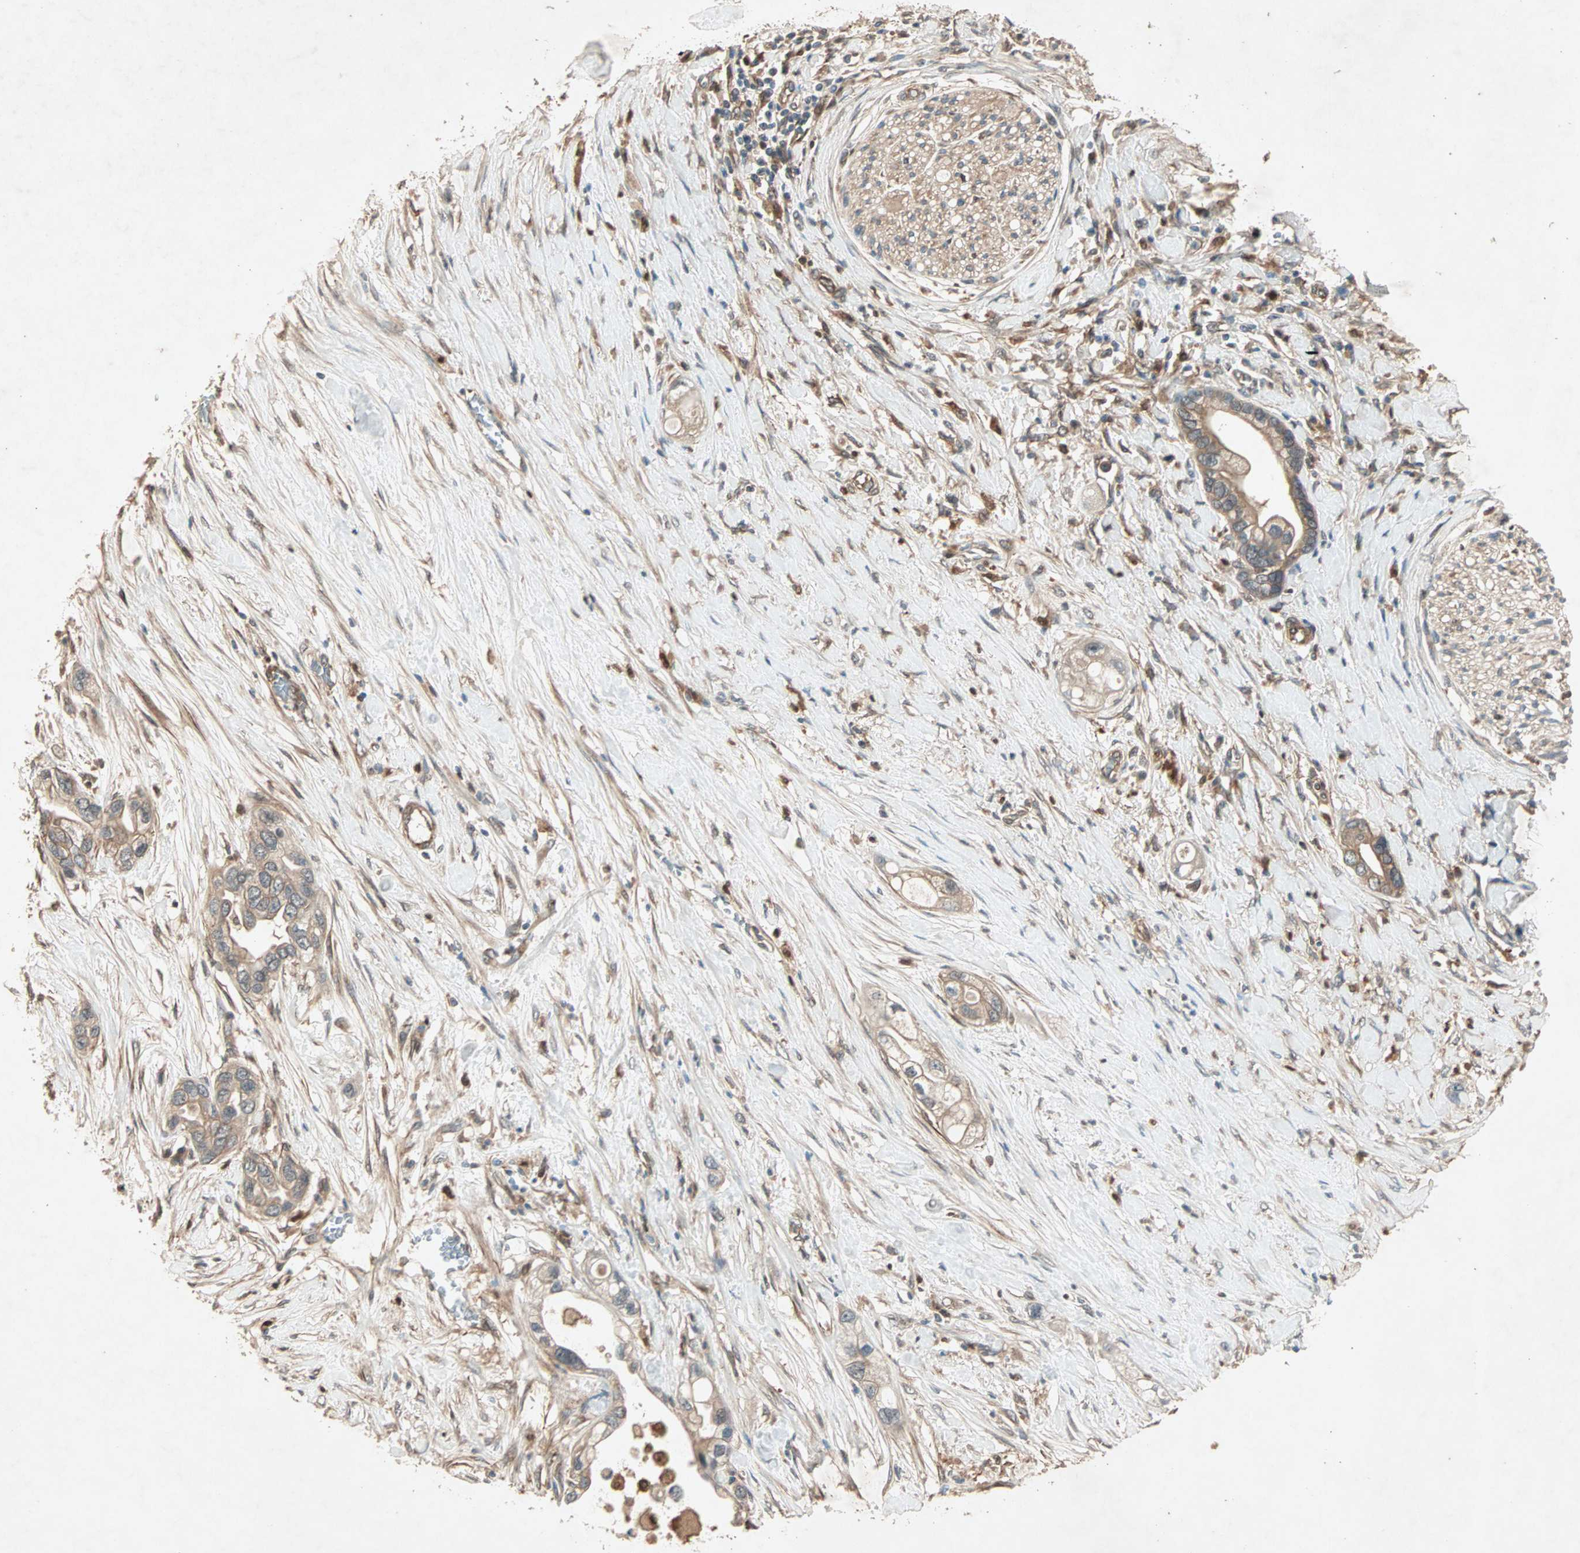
{"staining": {"intensity": "moderate", "quantity": ">75%", "location": "cytoplasmic/membranous"}, "tissue": "pancreatic cancer", "cell_type": "Tumor cells", "image_type": "cancer", "snomed": [{"axis": "morphology", "description": "Adenocarcinoma, NOS"}, {"axis": "topography", "description": "Pancreas"}], "caption": "Human pancreatic adenocarcinoma stained with a protein marker demonstrates moderate staining in tumor cells.", "gene": "SDSL", "patient": {"sex": "female", "age": 77}}